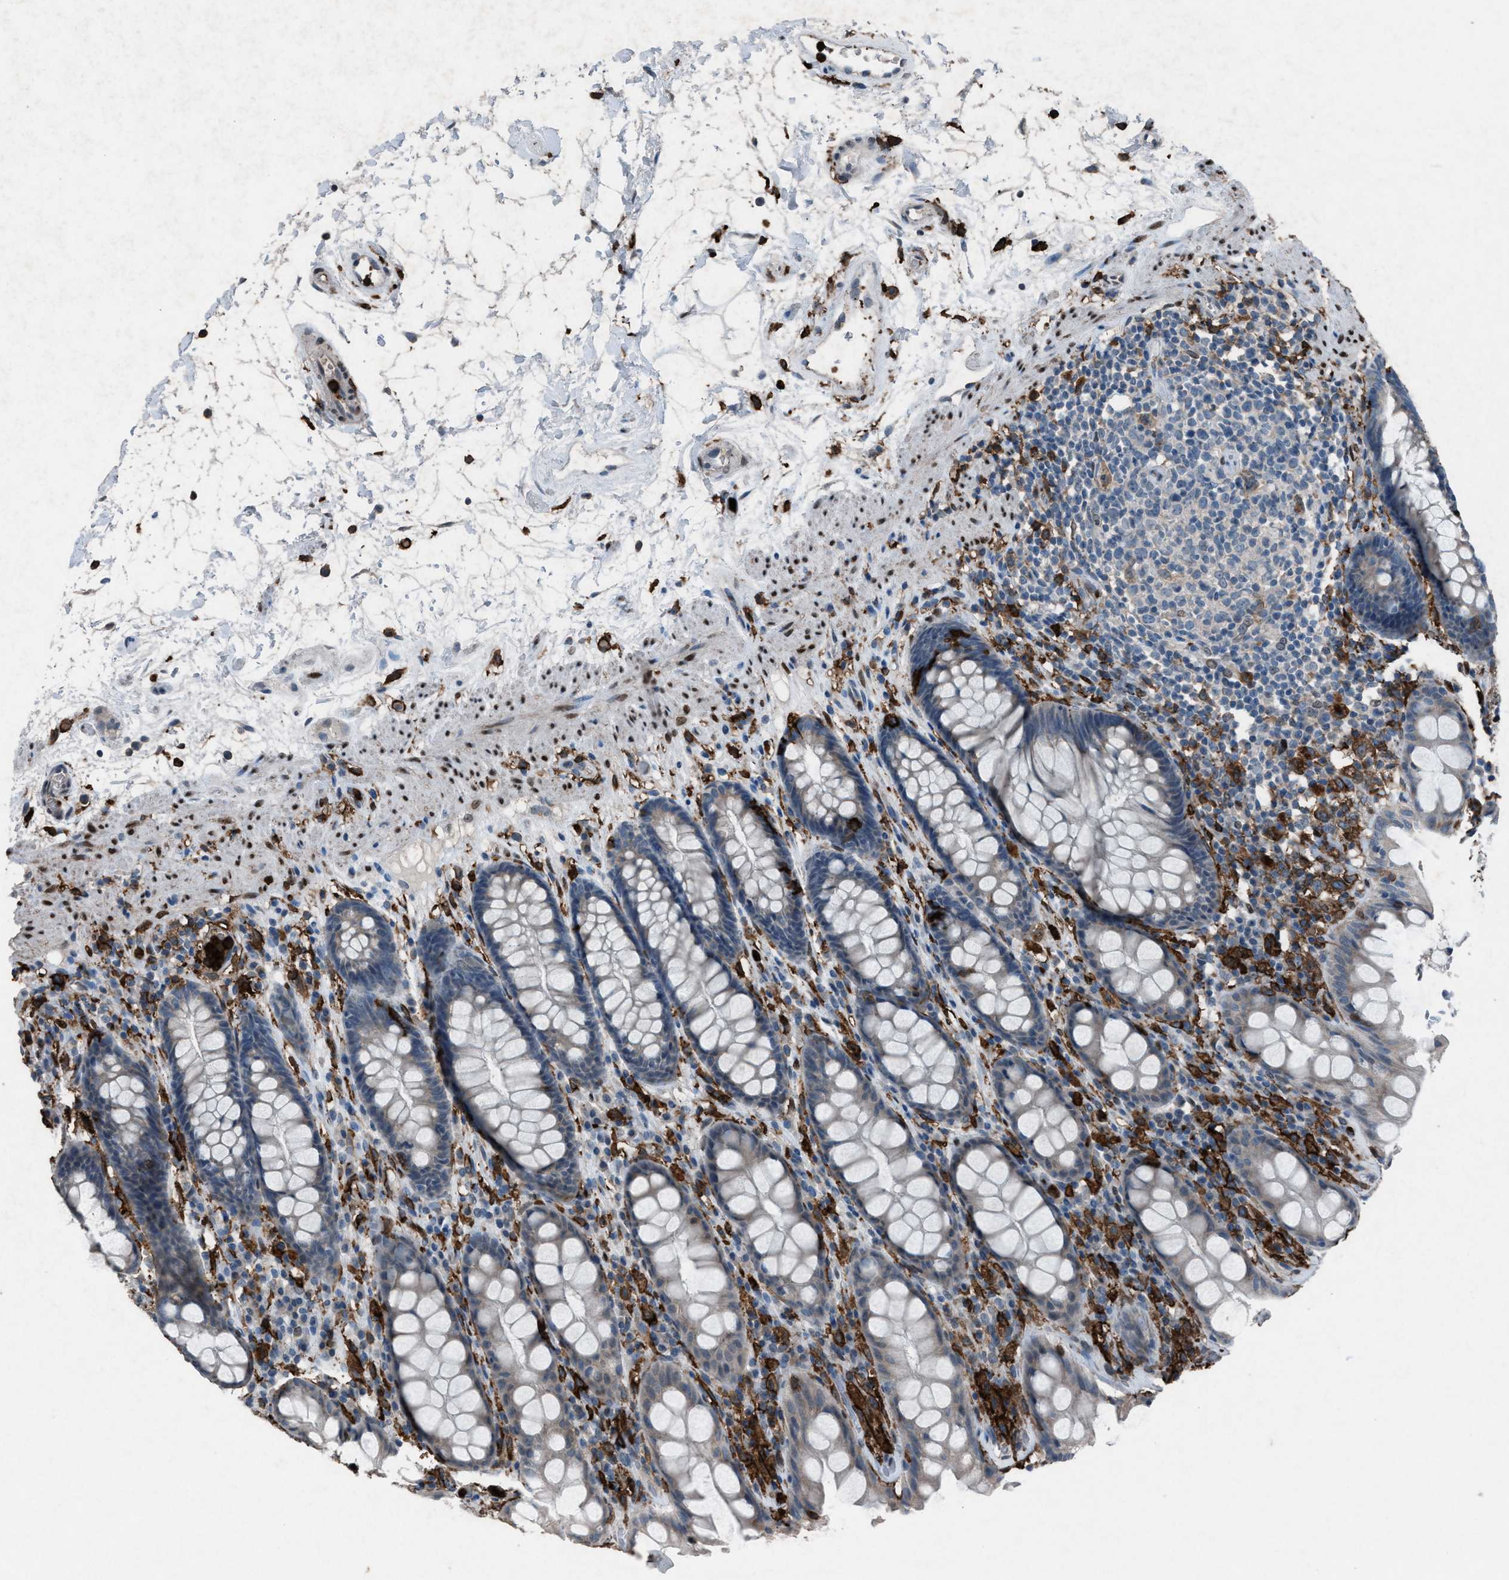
{"staining": {"intensity": "weak", "quantity": "25%-75%", "location": "cytoplasmic/membranous"}, "tissue": "rectum", "cell_type": "Glandular cells", "image_type": "normal", "snomed": [{"axis": "morphology", "description": "Normal tissue, NOS"}, {"axis": "topography", "description": "Rectum"}], "caption": "A histopathology image showing weak cytoplasmic/membranous expression in about 25%-75% of glandular cells in unremarkable rectum, as visualized by brown immunohistochemical staining.", "gene": "FCER1G", "patient": {"sex": "male", "age": 64}}